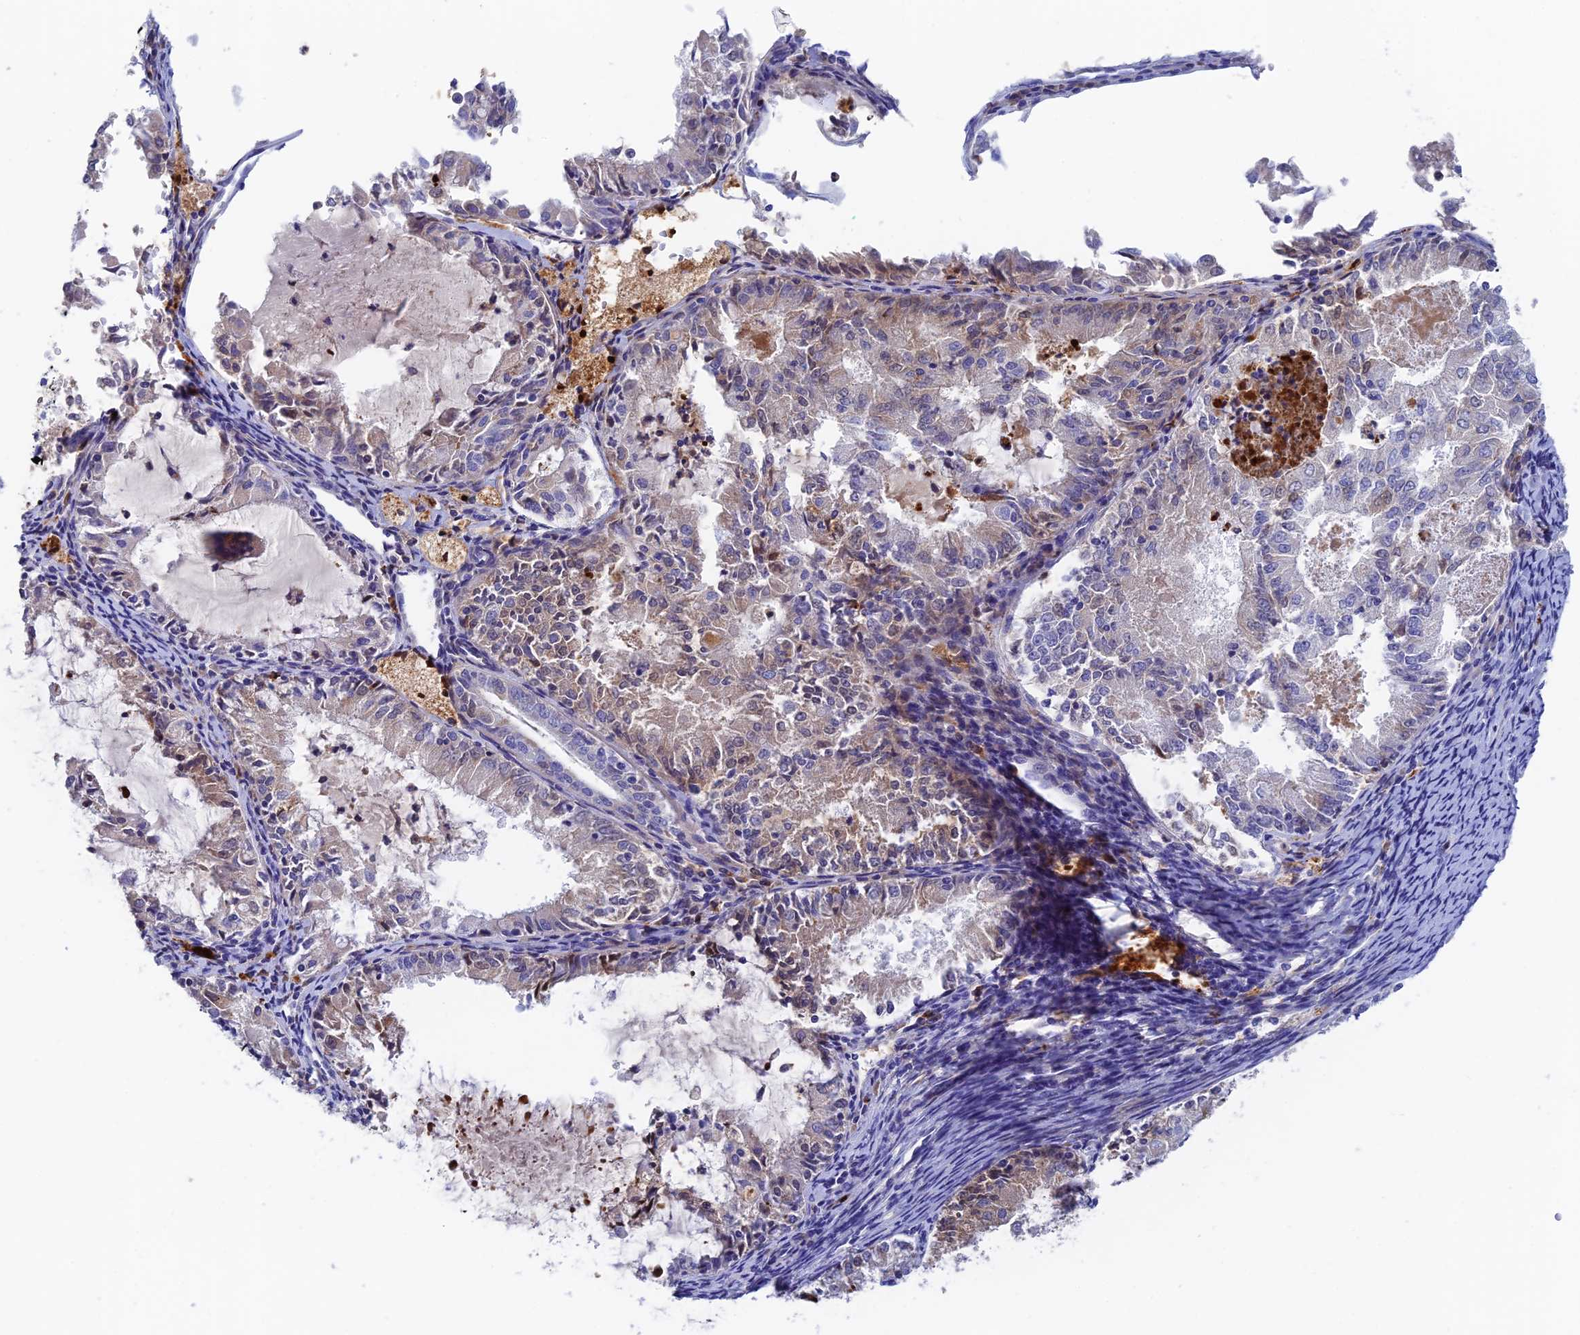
{"staining": {"intensity": "moderate", "quantity": "<25%", "location": "cytoplasmic/membranous"}, "tissue": "endometrial cancer", "cell_type": "Tumor cells", "image_type": "cancer", "snomed": [{"axis": "morphology", "description": "Adenocarcinoma, NOS"}, {"axis": "topography", "description": "Endometrium"}], "caption": "Protein expression analysis of endometrial cancer (adenocarcinoma) reveals moderate cytoplasmic/membranous positivity in about <25% of tumor cells.", "gene": "RPGRIP1L", "patient": {"sex": "female", "age": 57}}